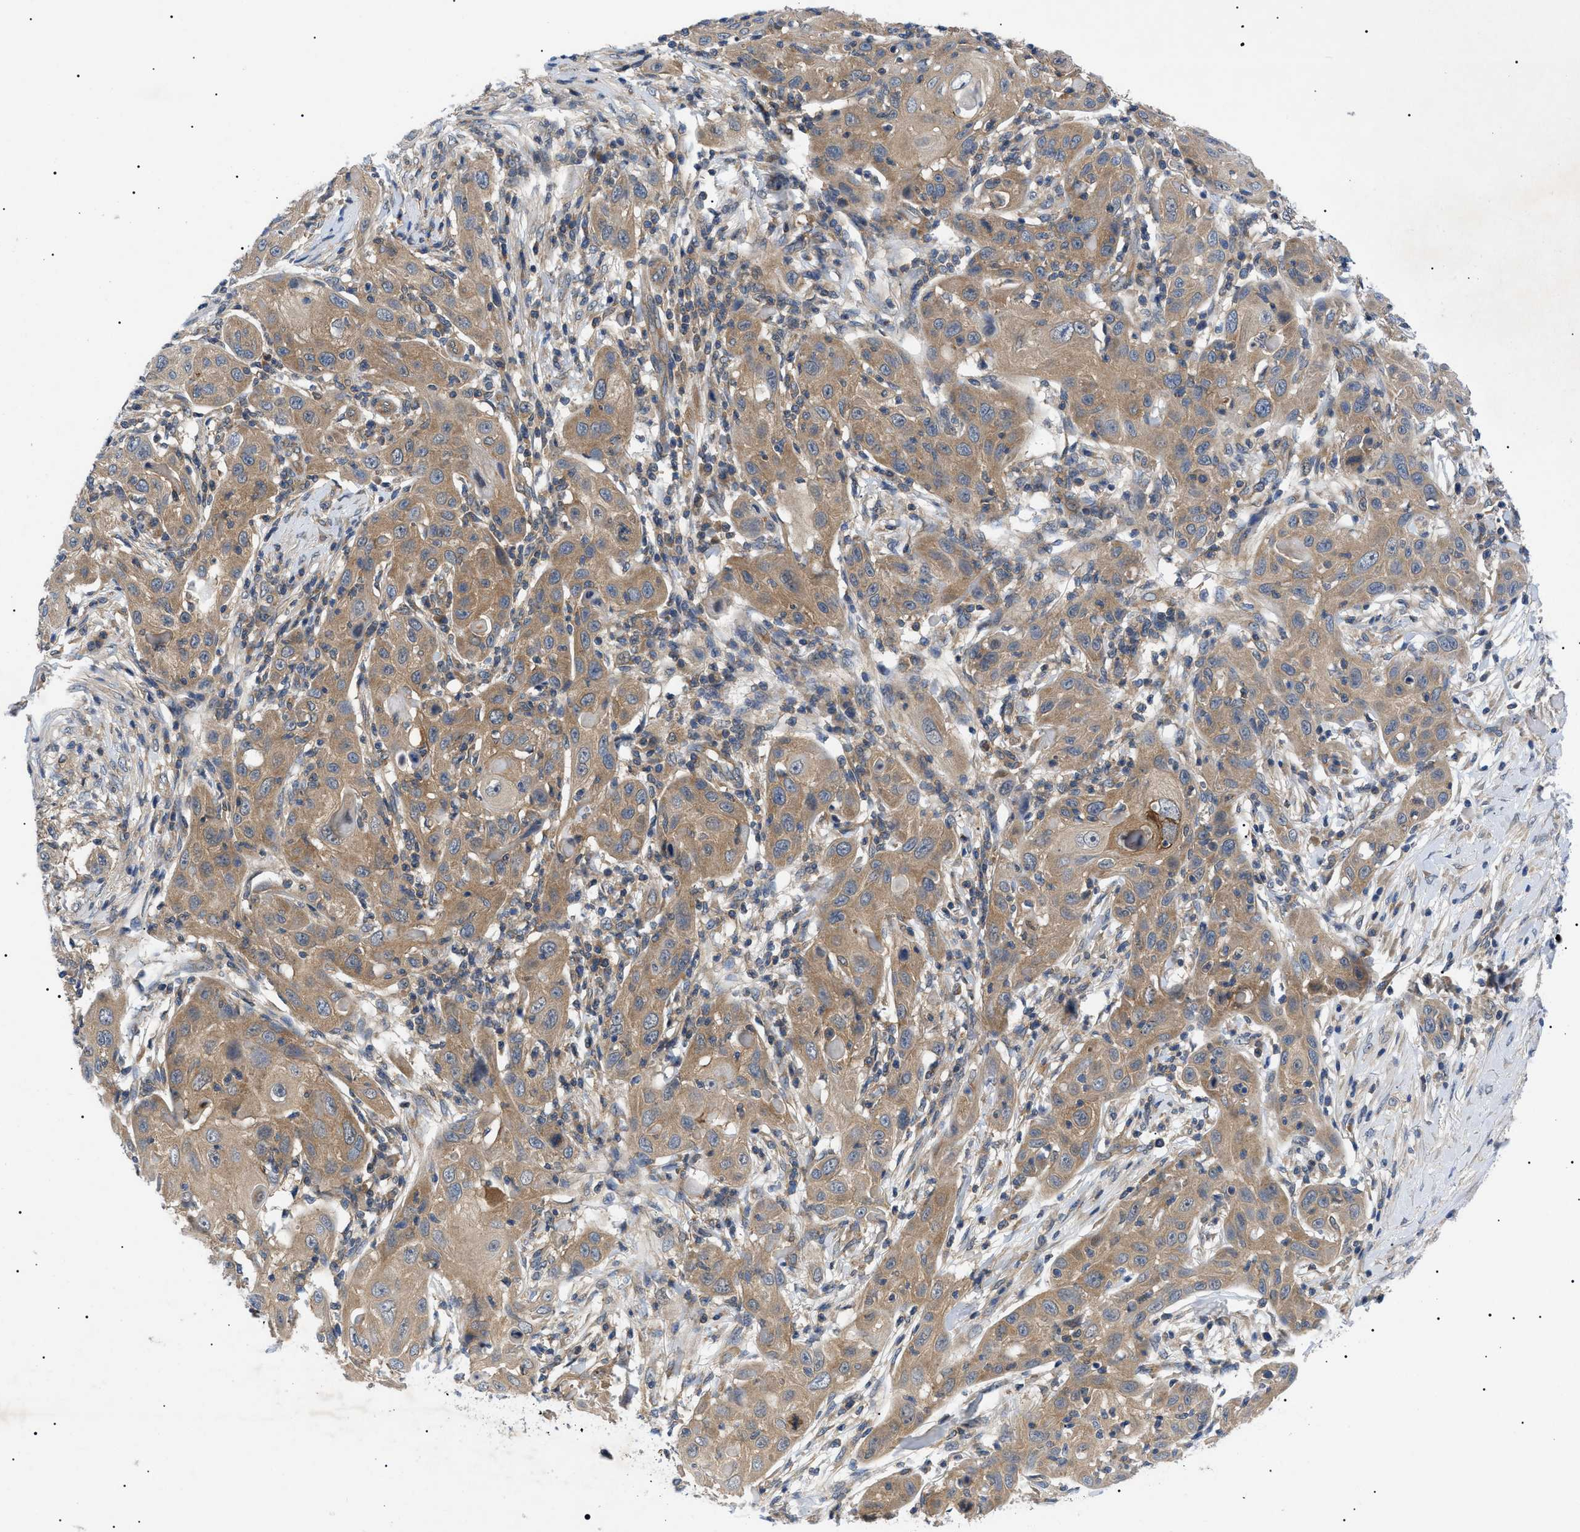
{"staining": {"intensity": "moderate", "quantity": ">75%", "location": "cytoplasmic/membranous"}, "tissue": "skin cancer", "cell_type": "Tumor cells", "image_type": "cancer", "snomed": [{"axis": "morphology", "description": "Squamous cell carcinoma, NOS"}, {"axis": "topography", "description": "Skin"}], "caption": "Immunohistochemistry image of human skin squamous cell carcinoma stained for a protein (brown), which displays medium levels of moderate cytoplasmic/membranous positivity in approximately >75% of tumor cells.", "gene": "RIPK1", "patient": {"sex": "female", "age": 88}}